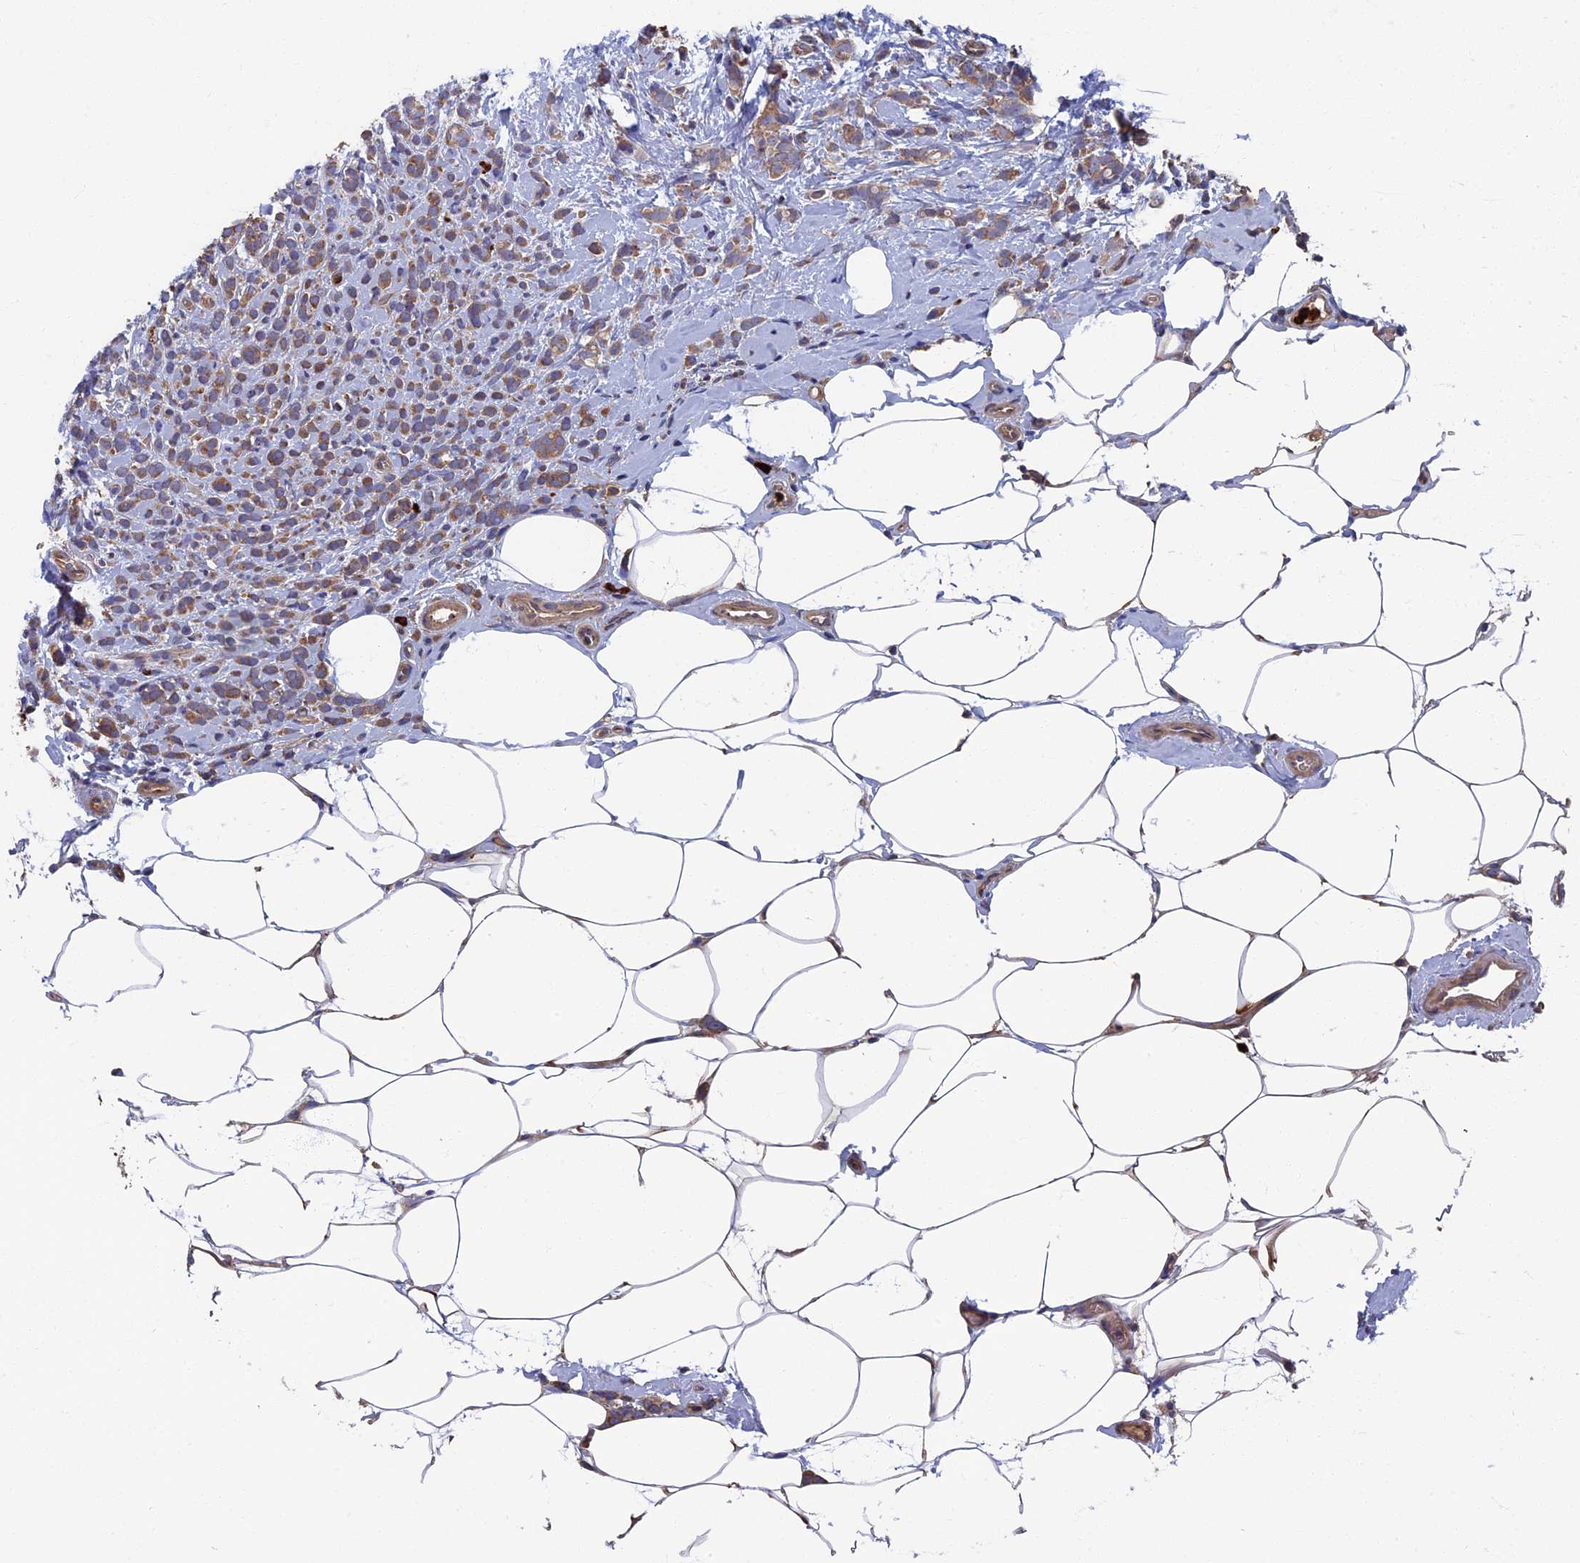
{"staining": {"intensity": "moderate", "quantity": ">75%", "location": "cytoplasmic/membranous"}, "tissue": "breast cancer", "cell_type": "Tumor cells", "image_type": "cancer", "snomed": [{"axis": "morphology", "description": "Lobular carcinoma"}, {"axis": "topography", "description": "Breast"}], "caption": "DAB (3,3'-diaminobenzidine) immunohistochemical staining of human breast cancer reveals moderate cytoplasmic/membranous protein positivity in approximately >75% of tumor cells.", "gene": "TNK2", "patient": {"sex": "female", "age": 58}}